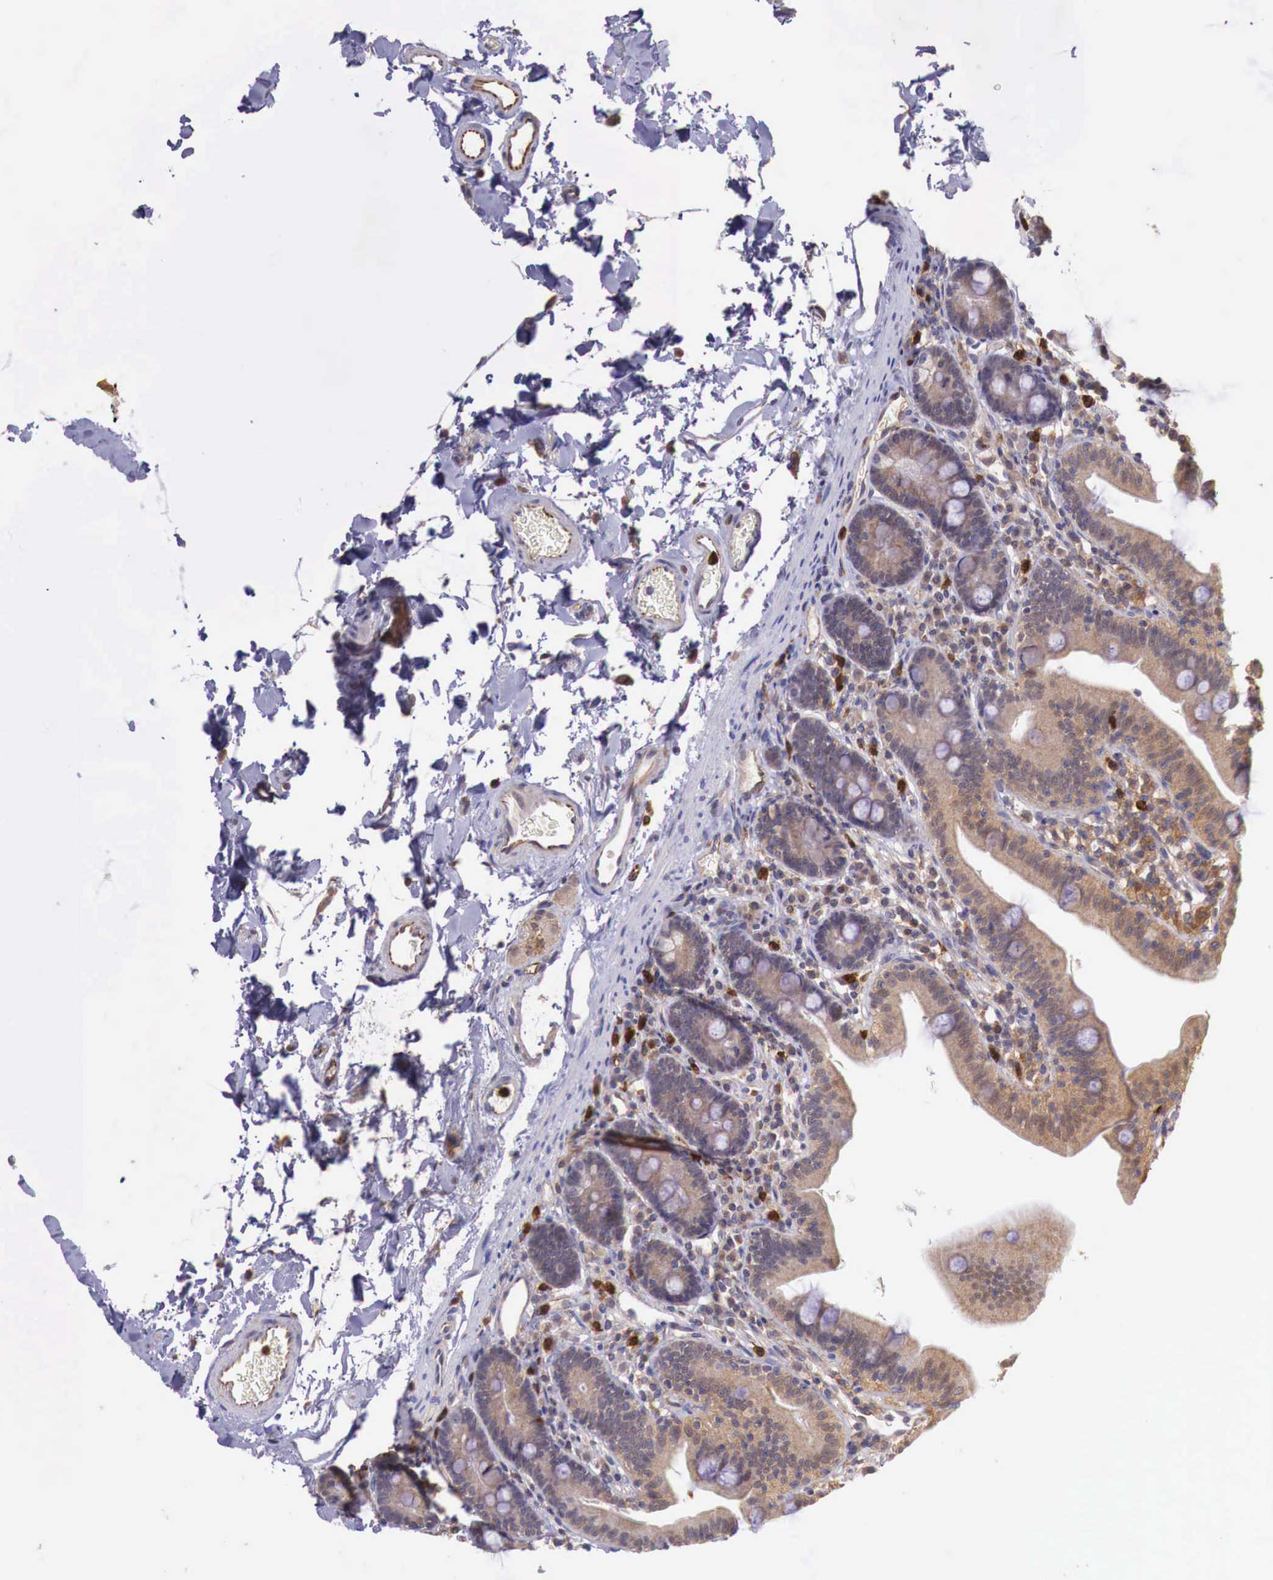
{"staining": {"intensity": "weak", "quantity": ">75%", "location": "cytoplasmic/membranous"}, "tissue": "duodenum", "cell_type": "Glandular cells", "image_type": "normal", "snomed": [{"axis": "morphology", "description": "Normal tissue, NOS"}, {"axis": "topography", "description": "Duodenum"}], "caption": "The photomicrograph displays immunohistochemical staining of normal duodenum. There is weak cytoplasmic/membranous positivity is seen in about >75% of glandular cells.", "gene": "GAB2", "patient": {"sex": "male", "age": 70}}